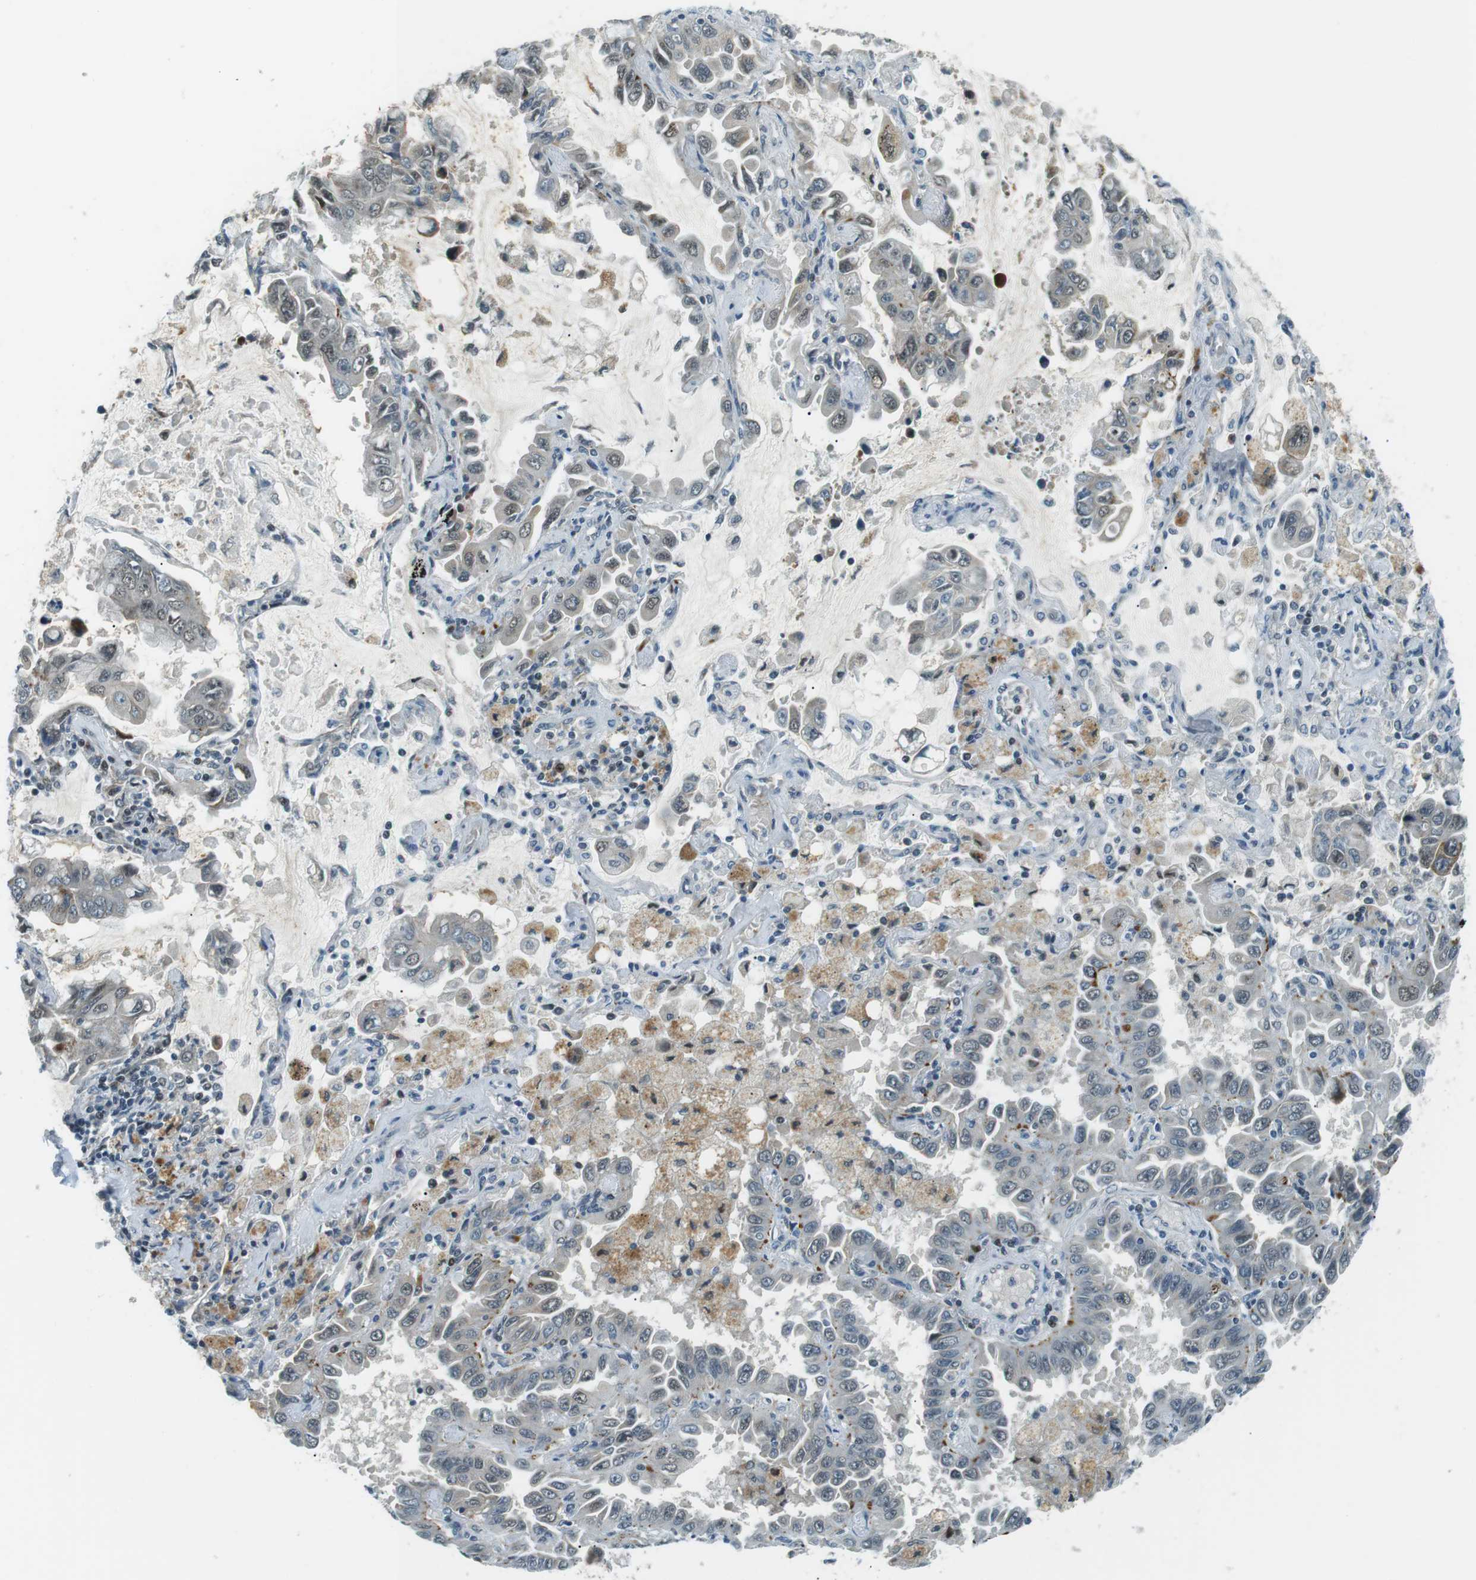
{"staining": {"intensity": "weak", "quantity": "<25%", "location": "nuclear"}, "tissue": "lung cancer", "cell_type": "Tumor cells", "image_type": "cancer", "snomed": [{"axis": "morphology", "description": "Adenocarcinoma, NOS"}, {"axis": "topography", "description": "Lung"}], "caption": "Tumor cells are negative for brown protein staining in lung cancer (adenocarcinoma). (DAB immunohistochemistry, high magnification).", "gene": "PJA1", "patient": {"sex": "male", "age": 64}}